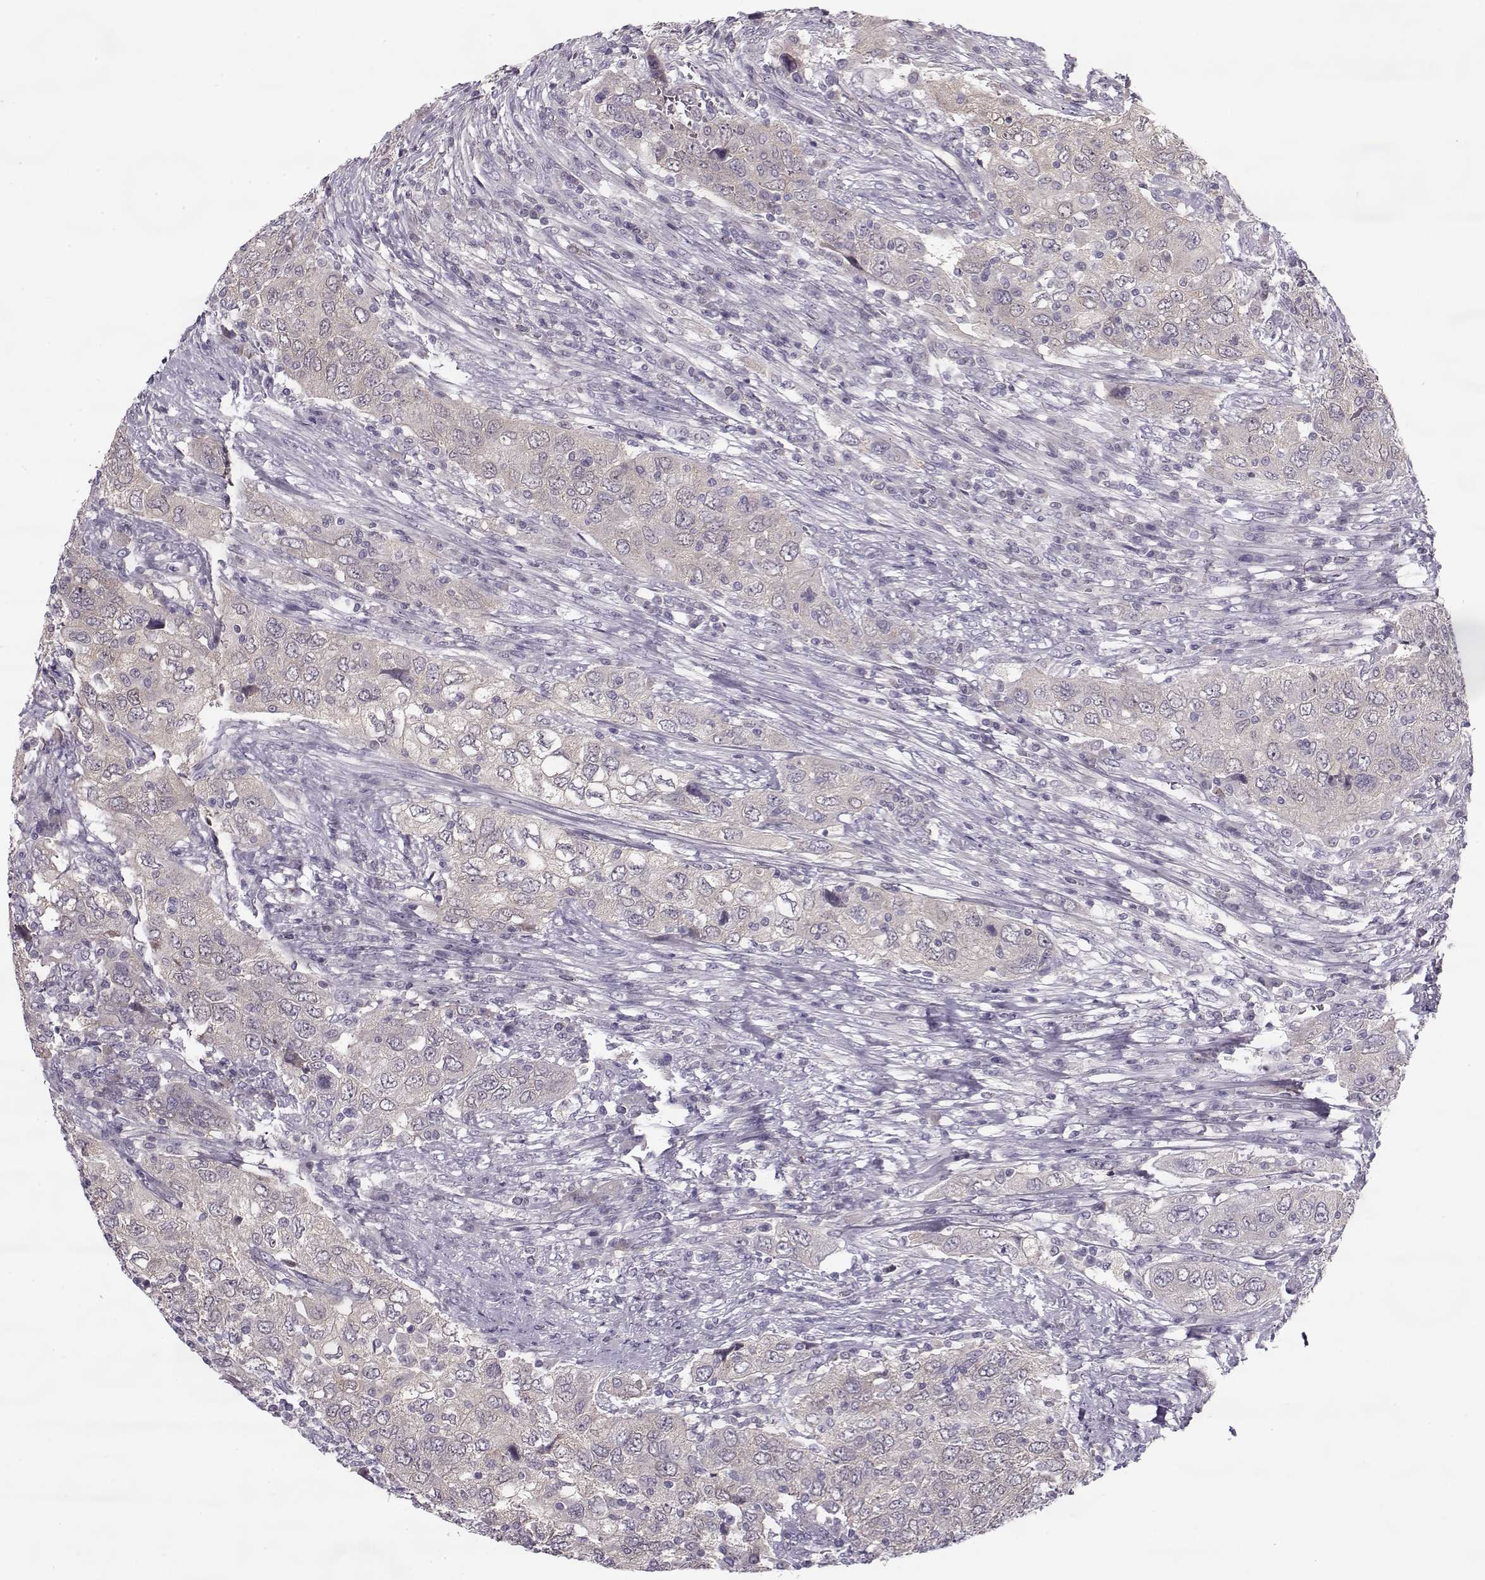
{"staining": {"intensity": "negative", "quantity": "none", "location": "none"}, "tissue": "urothelial cancer", "cell_type": "Tumor cells", "image_type": "cancer", "snomed": [{"axis": "morphology", "description": "Urothelial carcinoma, High grade"}, {"axis": "topography", "description": "Urinary bladder"}], "caption": "Immunohistochemistry image of neoplastic tissue: urothelial cancer stained with DAB displays no significant protein expression in tumor cells.", "gene": "ACOT11", "patient": {"sex": "male", "age": 76}}